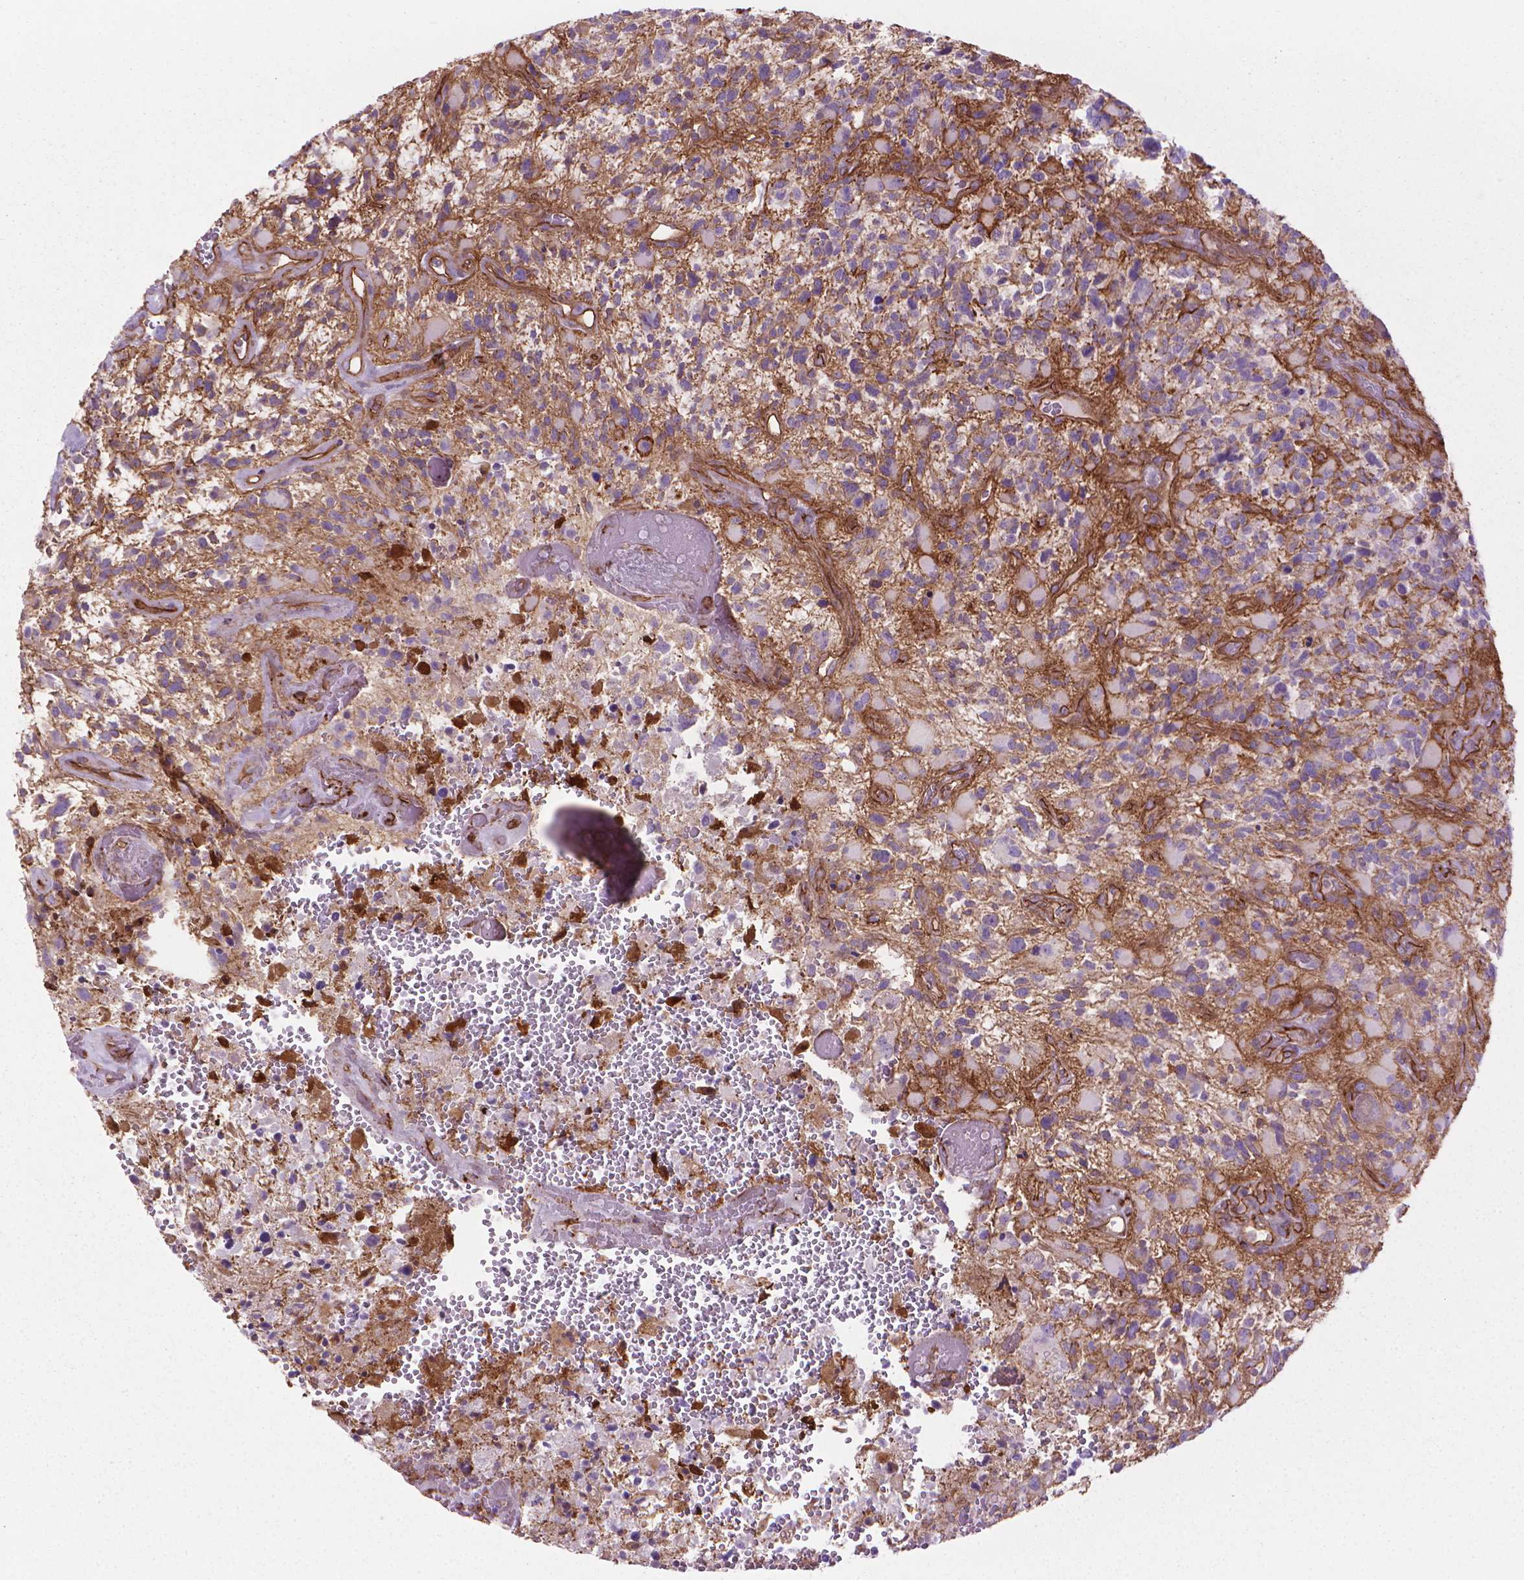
{"staining": {"intensity": "negative", "quantity": "none", "location": "none"}, "tissue": "glioma", "cell_type": "Tumor cells", "image_type": "cancer", "snomed": [{"axis": "morphology", "description": "Glioma, malignant, High grade"}, {"axis": "topography", "description": "Brain"}], "caption": "High power microscopy micrograph of an immunohistochemistry micrograph of malignant high-grade glioma, revealing no significant expression in tumor cells. (DAB (3,3'-diaminobenzidine) IHC with hematoxylin counter stain).", "gene": "TENT5A", "patient": {"sex": "female", "age": 71}}